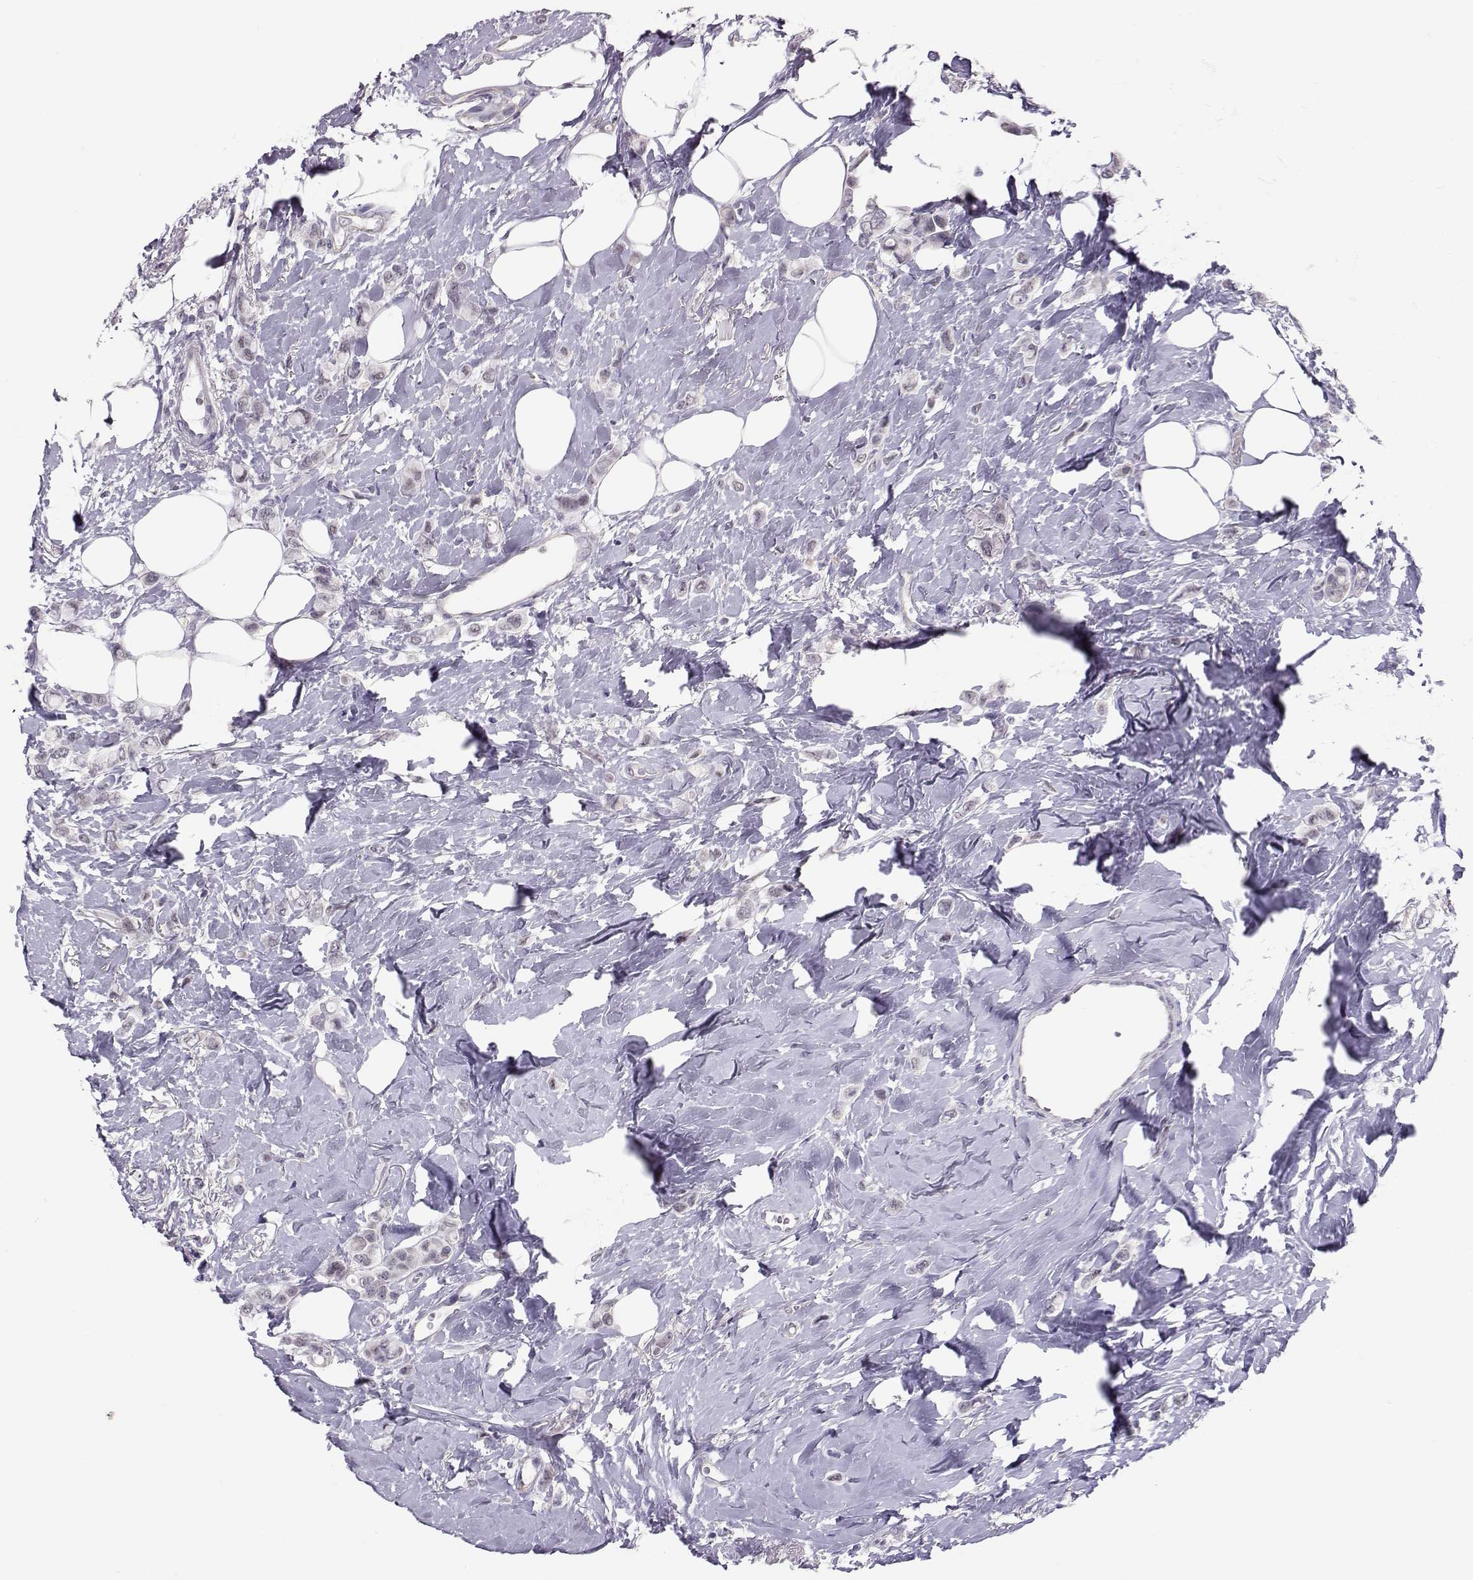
{"staining": {"intensity": "negative", "quantity": "none", "location": "none"}, "tissue": "breast cancer", "cell_type": "Tumor cells", "image_type": "cancer", "snomed": [{"axis": "morphology", "description": "Lobular carcinoma"}, {"axis": "topography", "description": "Breast"}], "caption": "Protein analysis of breast lobular carcinoma reveals no significant positivity in tumor cells.", "gene": "DNAAF1", "patient": {"sex": "female", "age": 66}}